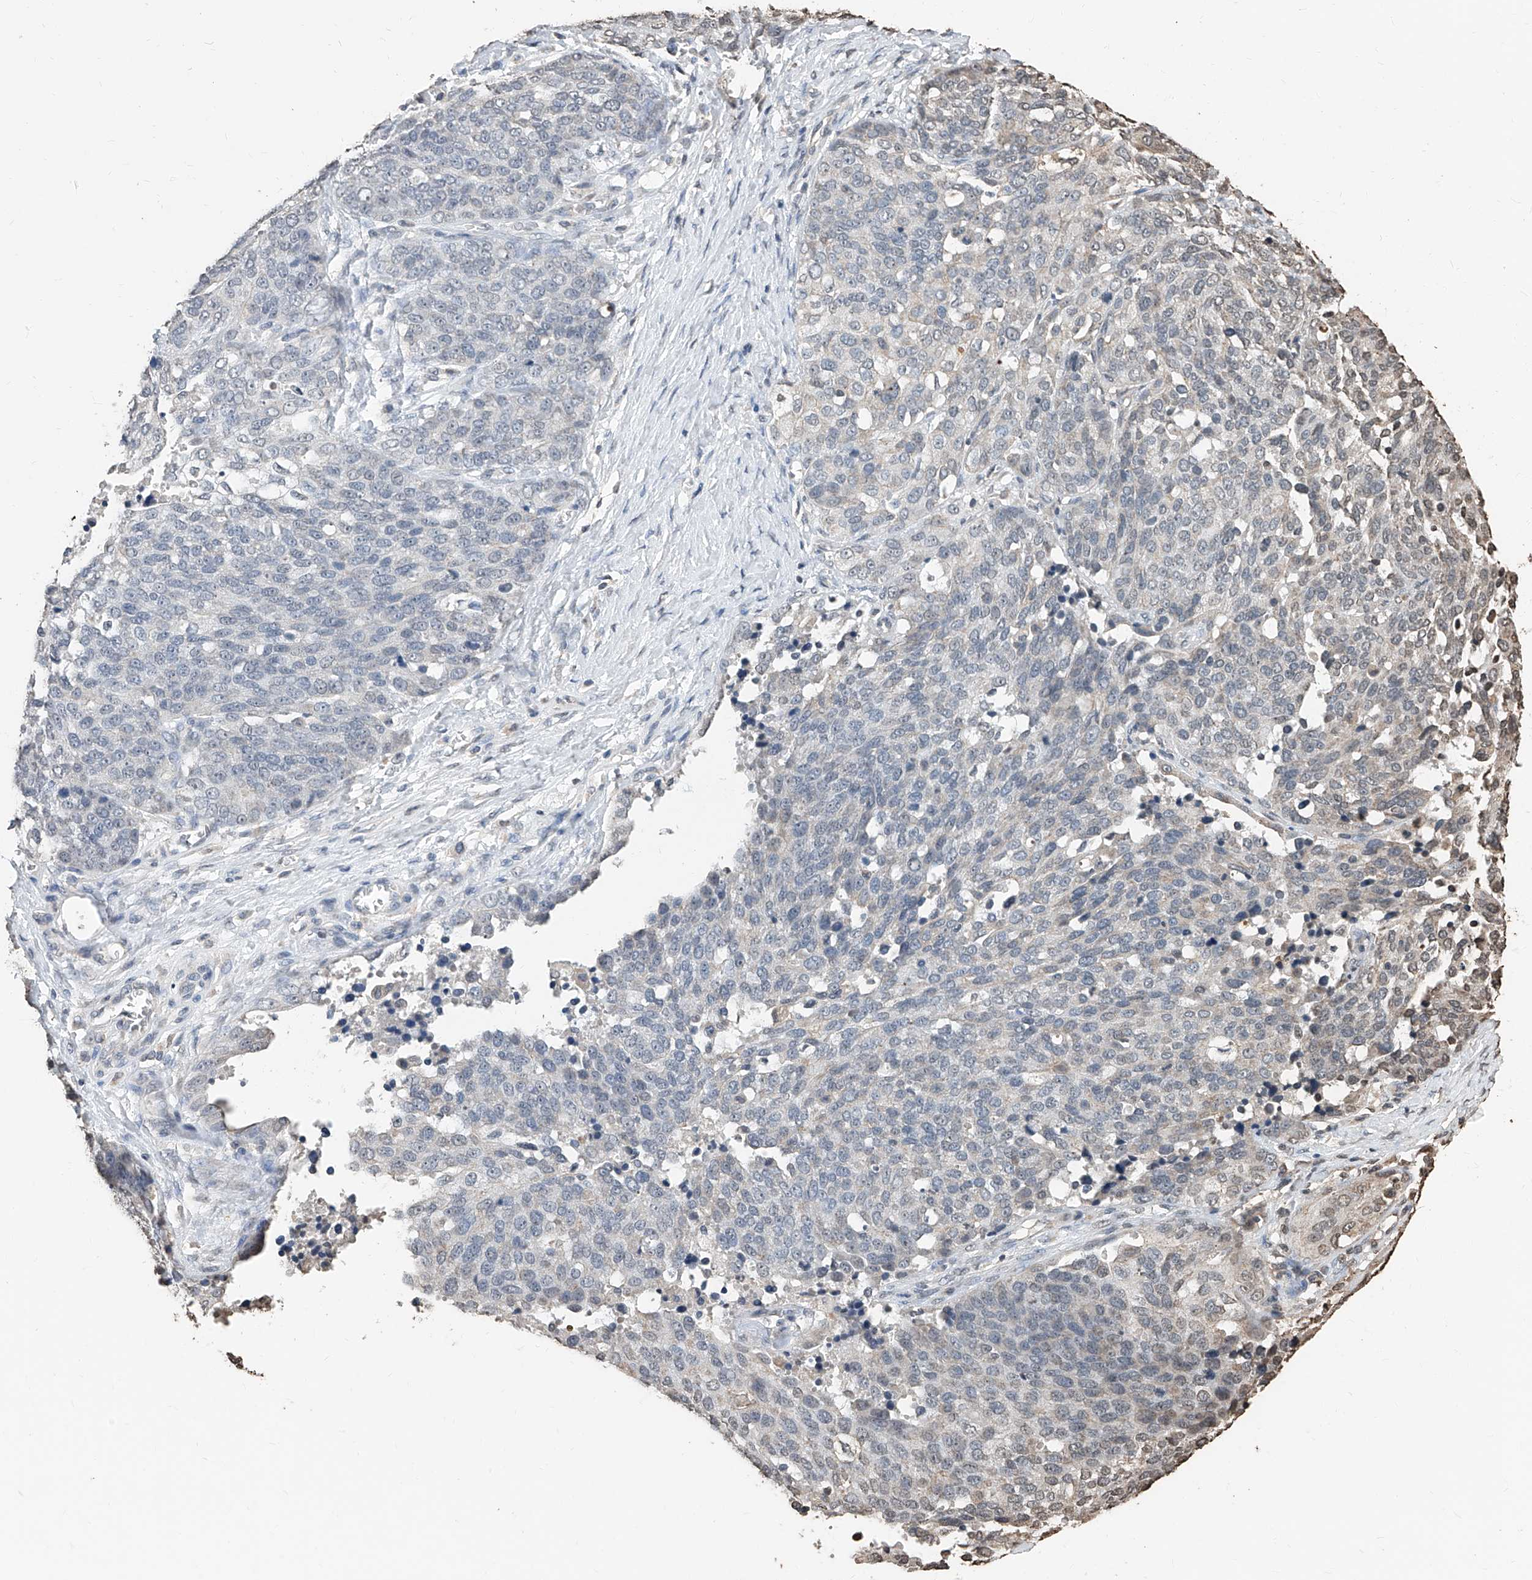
{"staining": {"intensity": "negative", "quantity": "none", "location": "none"}, "tissue": "ovarian cancer", "cell_type": "Tumor cells", "image_type": "cancer", "snomed": [{"axis": "morphology", "description": "Cystadenocarcinoma, serous, NOS"}, {"axis": "topography", "description": "Ovary"}], "caption": "Human ovarian serous cystadenocarcinoma stained for a protein using immunohistochemistry (IHC) shows no positivity in tumor cells.", "gene": "RP9", "patient": {"sex": "female", "age": 44}}